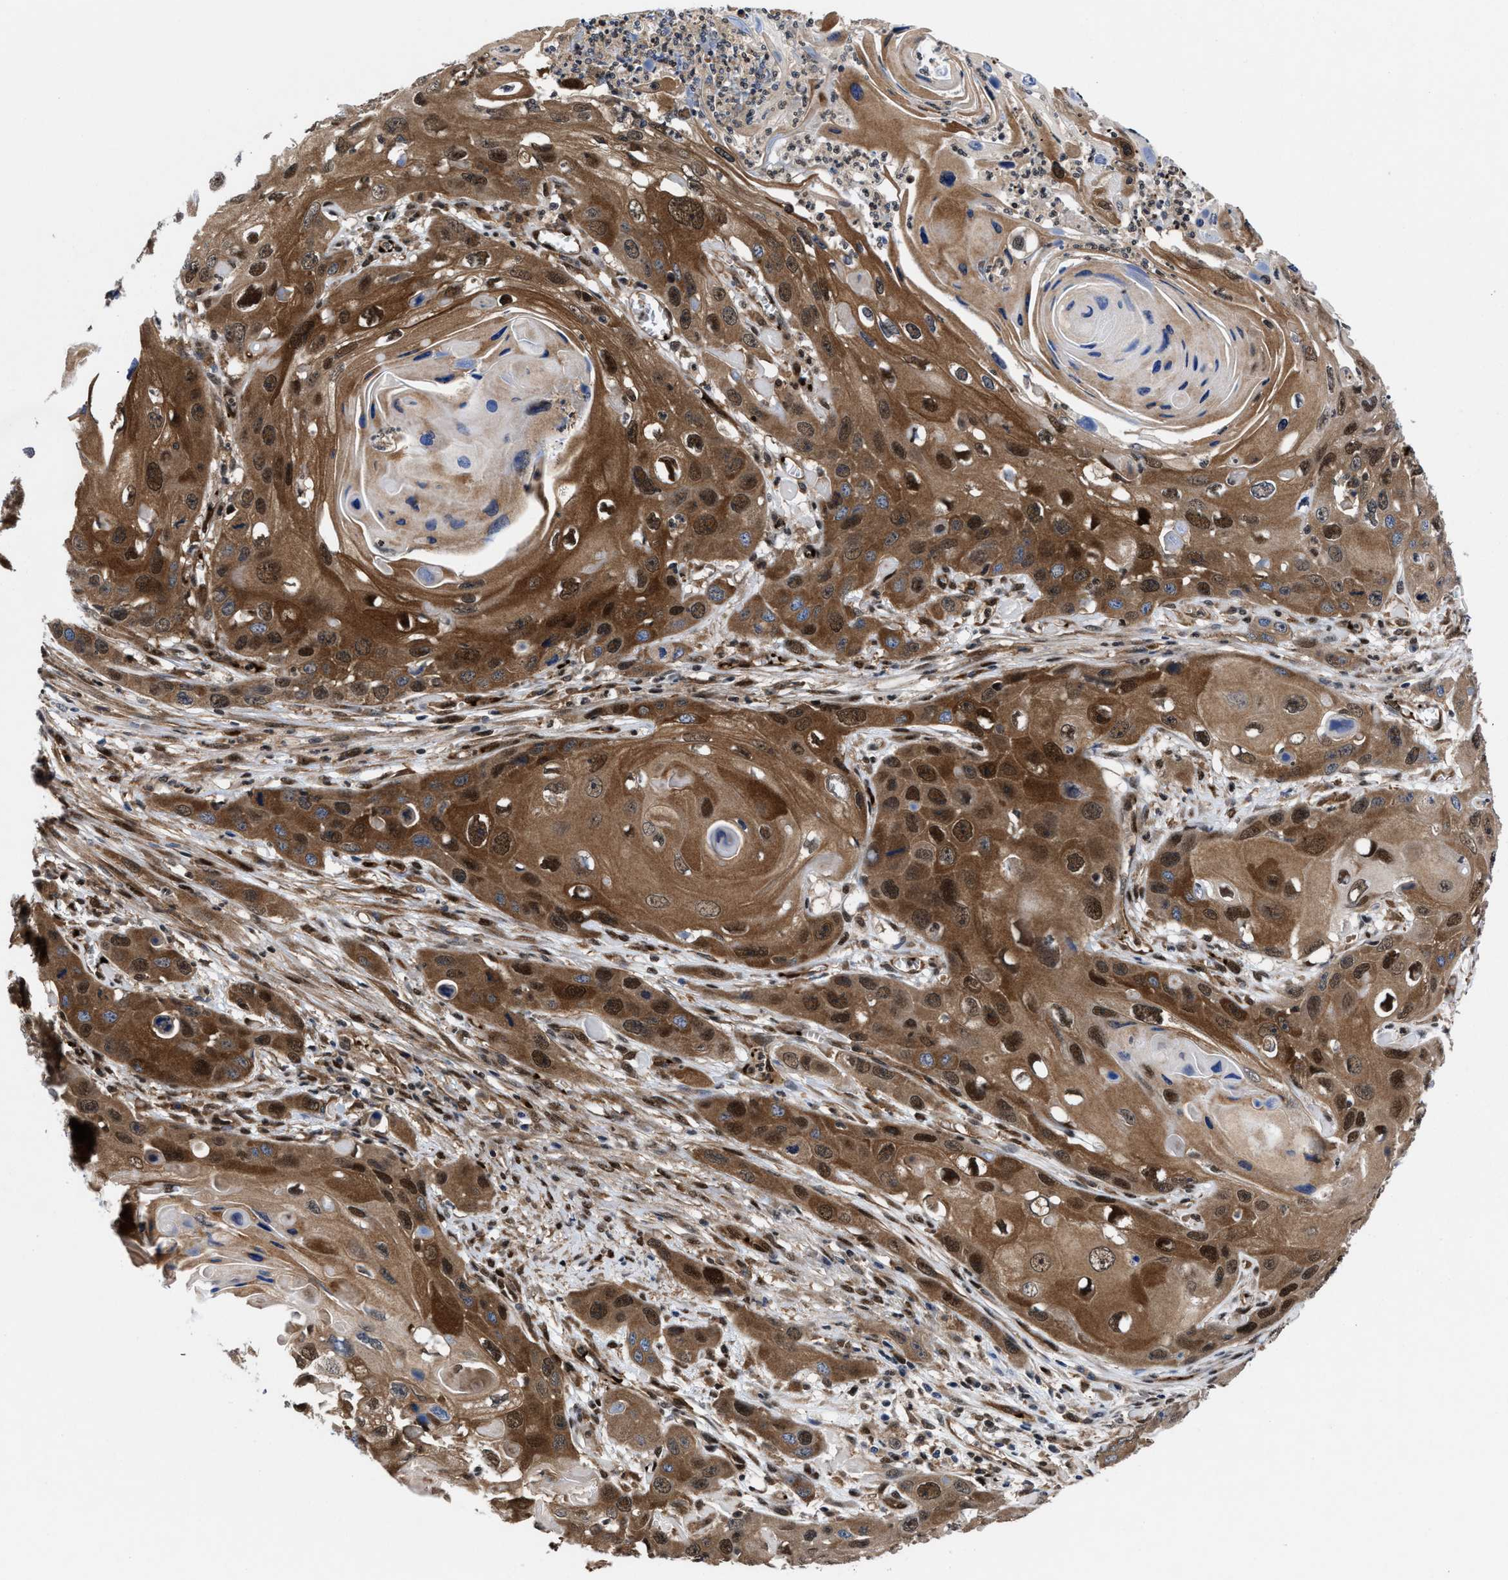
{"staining": {"intensity": "strong", "quantity": ">75%", "location": "cytoplasmic/membranous,nuclear"}, "tissue": "skin cancer", "cell_type": "Tumor cells", "image_type": "cancer", "snomed": [{"axis": "morphology", "description": "Squamous cell carcinoma, NOS"}, {"axis": "topography", "description": "Skin"}], "caption": "DAB immunohistochemical staining of skin squamous cell carcinoma demonstrates strong cytoplasmic/membranous and nuclear protein positivity in approximately >75% of tumor cells.", "gene": "ACLY", "patient": {"sex": "male", "age": 55}}